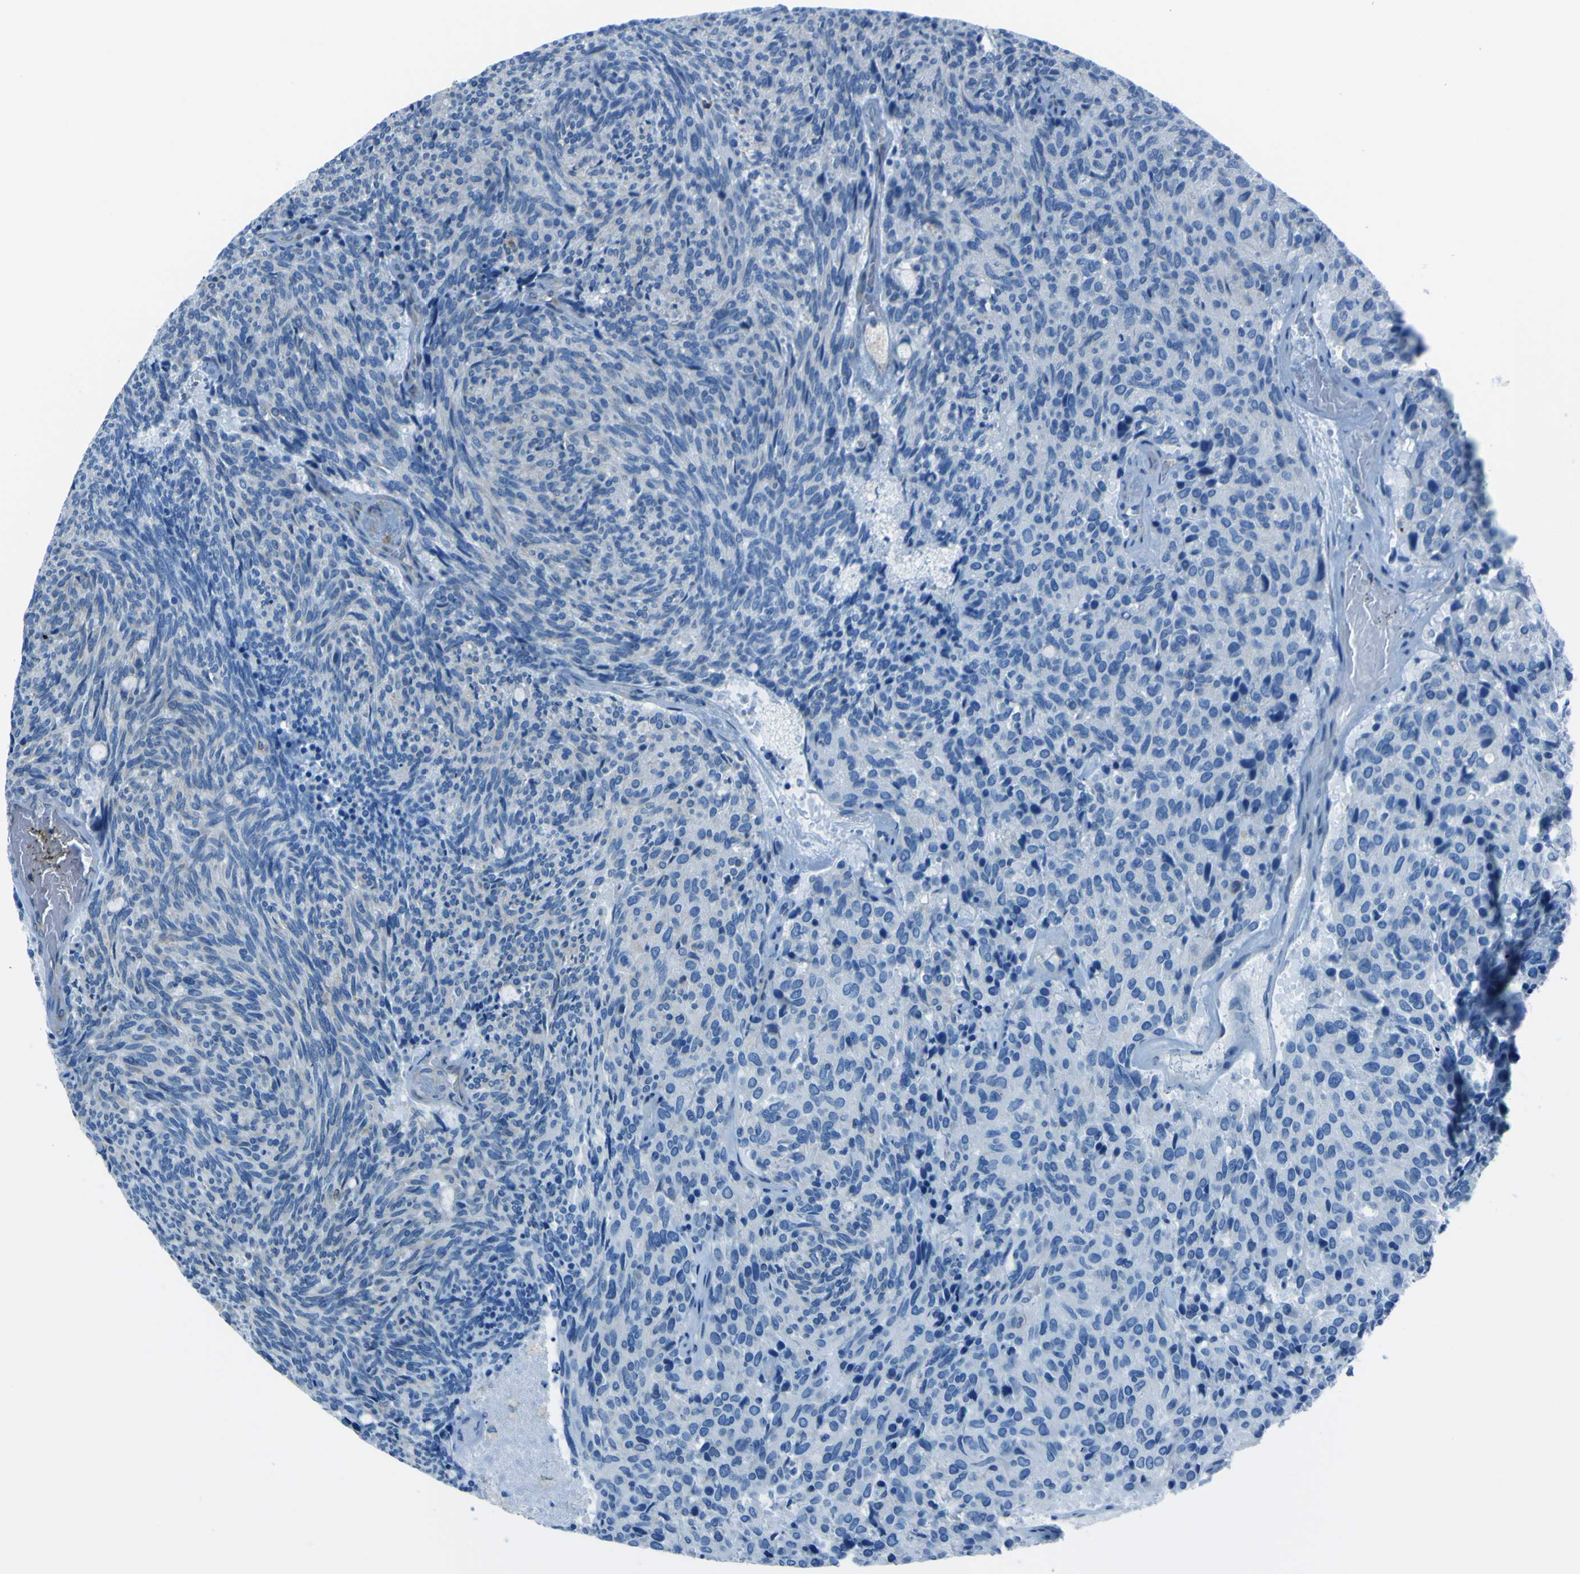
{"staining": {"intensity": "negative", "quantity": "none", "location": "none"}, "tissue": "carcinoid", "cell_type": "Tumor cells", "image_type": "cancer", "snomed": [{"axis": "morphology", "description": "Carcinoid, malignant, NOS"}, {"axis": "topography", "description": "Pancreas"}], "caption": "The photomicrograph reveals no staining of tumor cells in carcinoid. (Stains: DAB (3,3'-diaminobenzidine) immunohistochemistry (IHC) with hematoxylin counter stain, Microscopy: brightfield microscopy at high magnification).", "gene": "STIM1", "patient": {"sex": "female", "age": 54}}